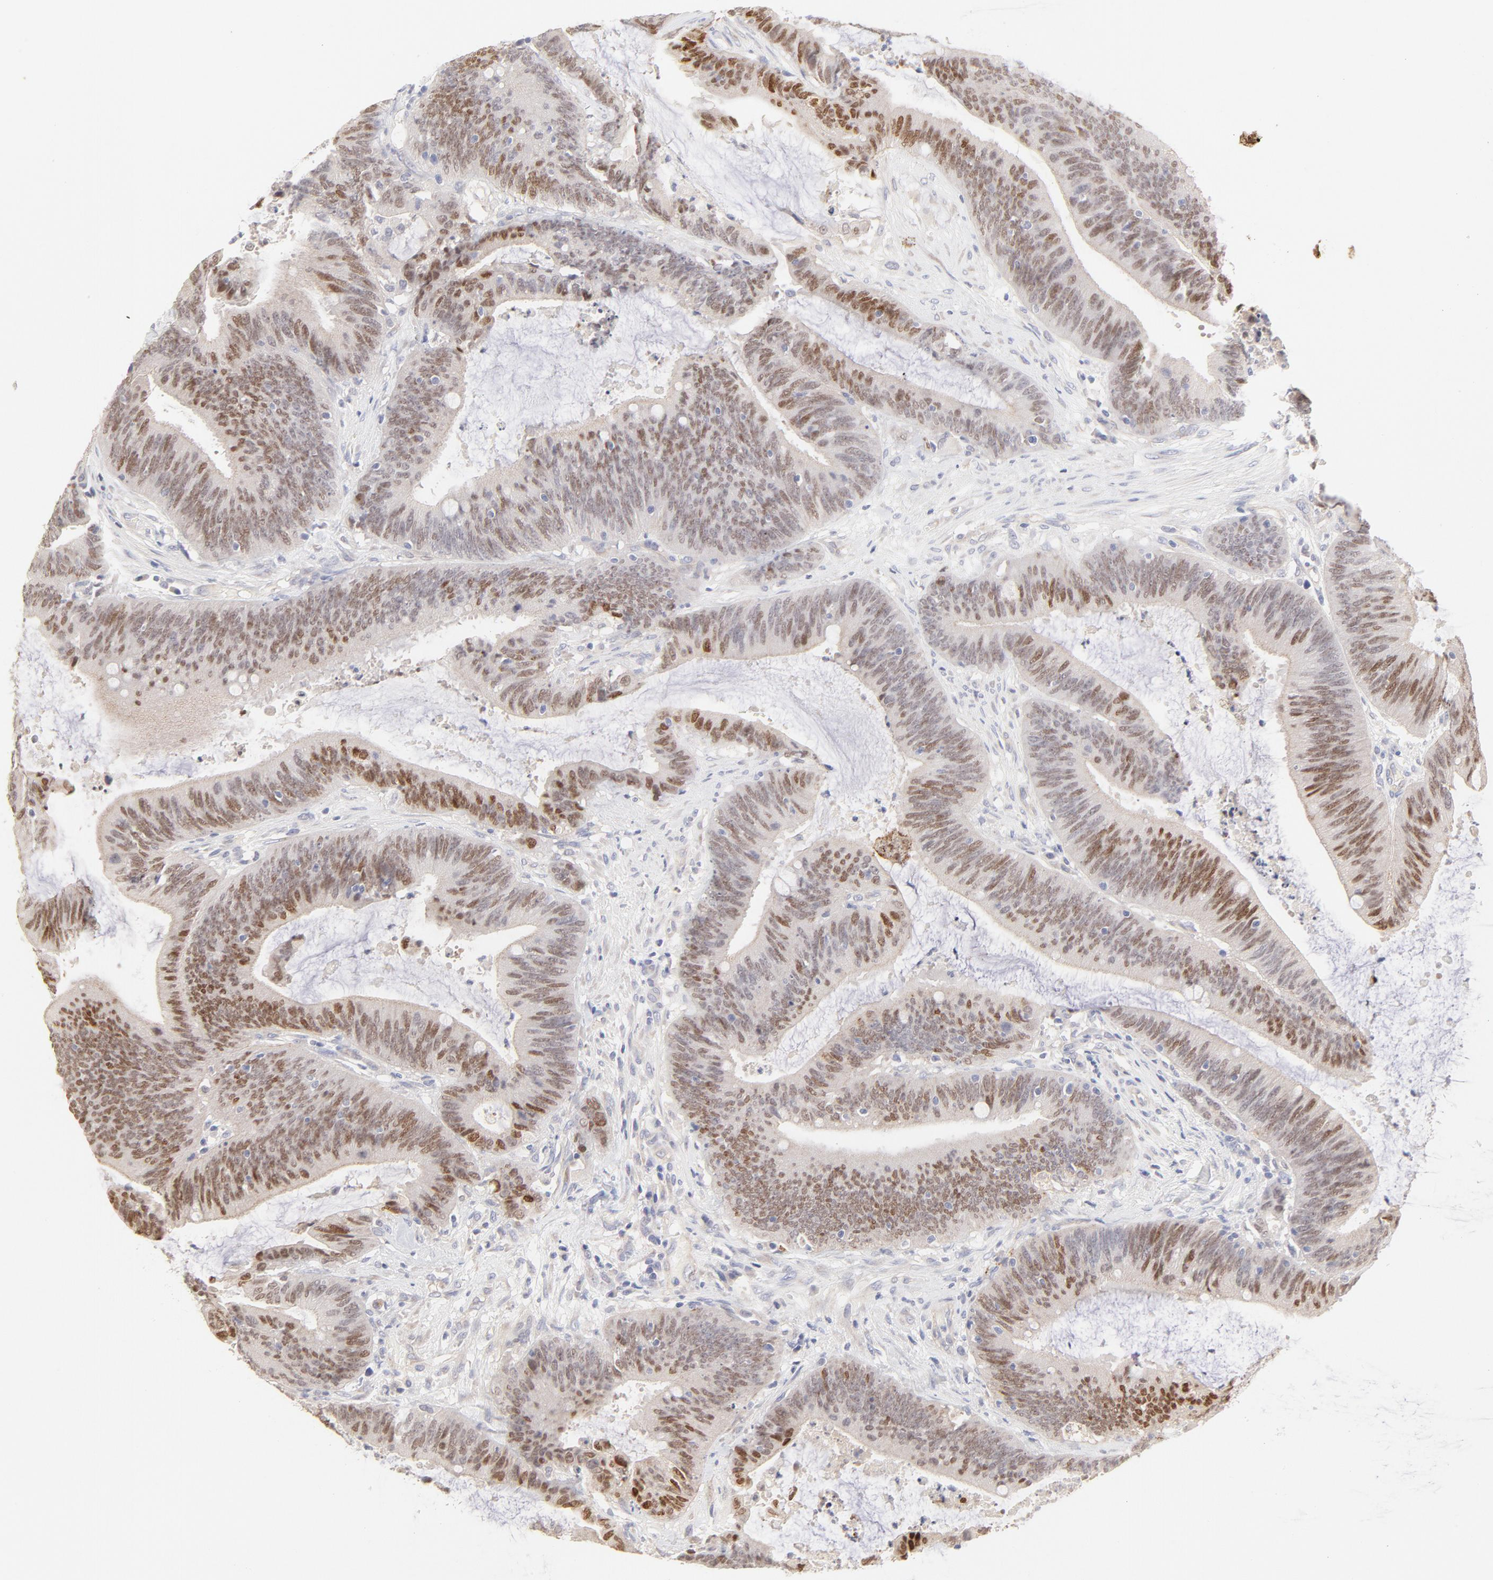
{"staining": {"intensity": "moderate", "quantity": ">75%", "location": "nuclear"}, "tissue": "colorectal cancer", "cell_type": "Tumor cells", "image_type": "cancer", "snomed": [{"axis": "morphology", "description": "Adenocarcinoma, NOS"}, {"axis": "topography", "description": "Rectum"}], "caption": "This photomicrograph shows IHC staining of human adenocarcinoma (colorectal), with medium moderate nuclear positivity in approximately >75% of tumor cells.", "gene": "ELF3", "patient": {"sex": "female", "age": 66}}